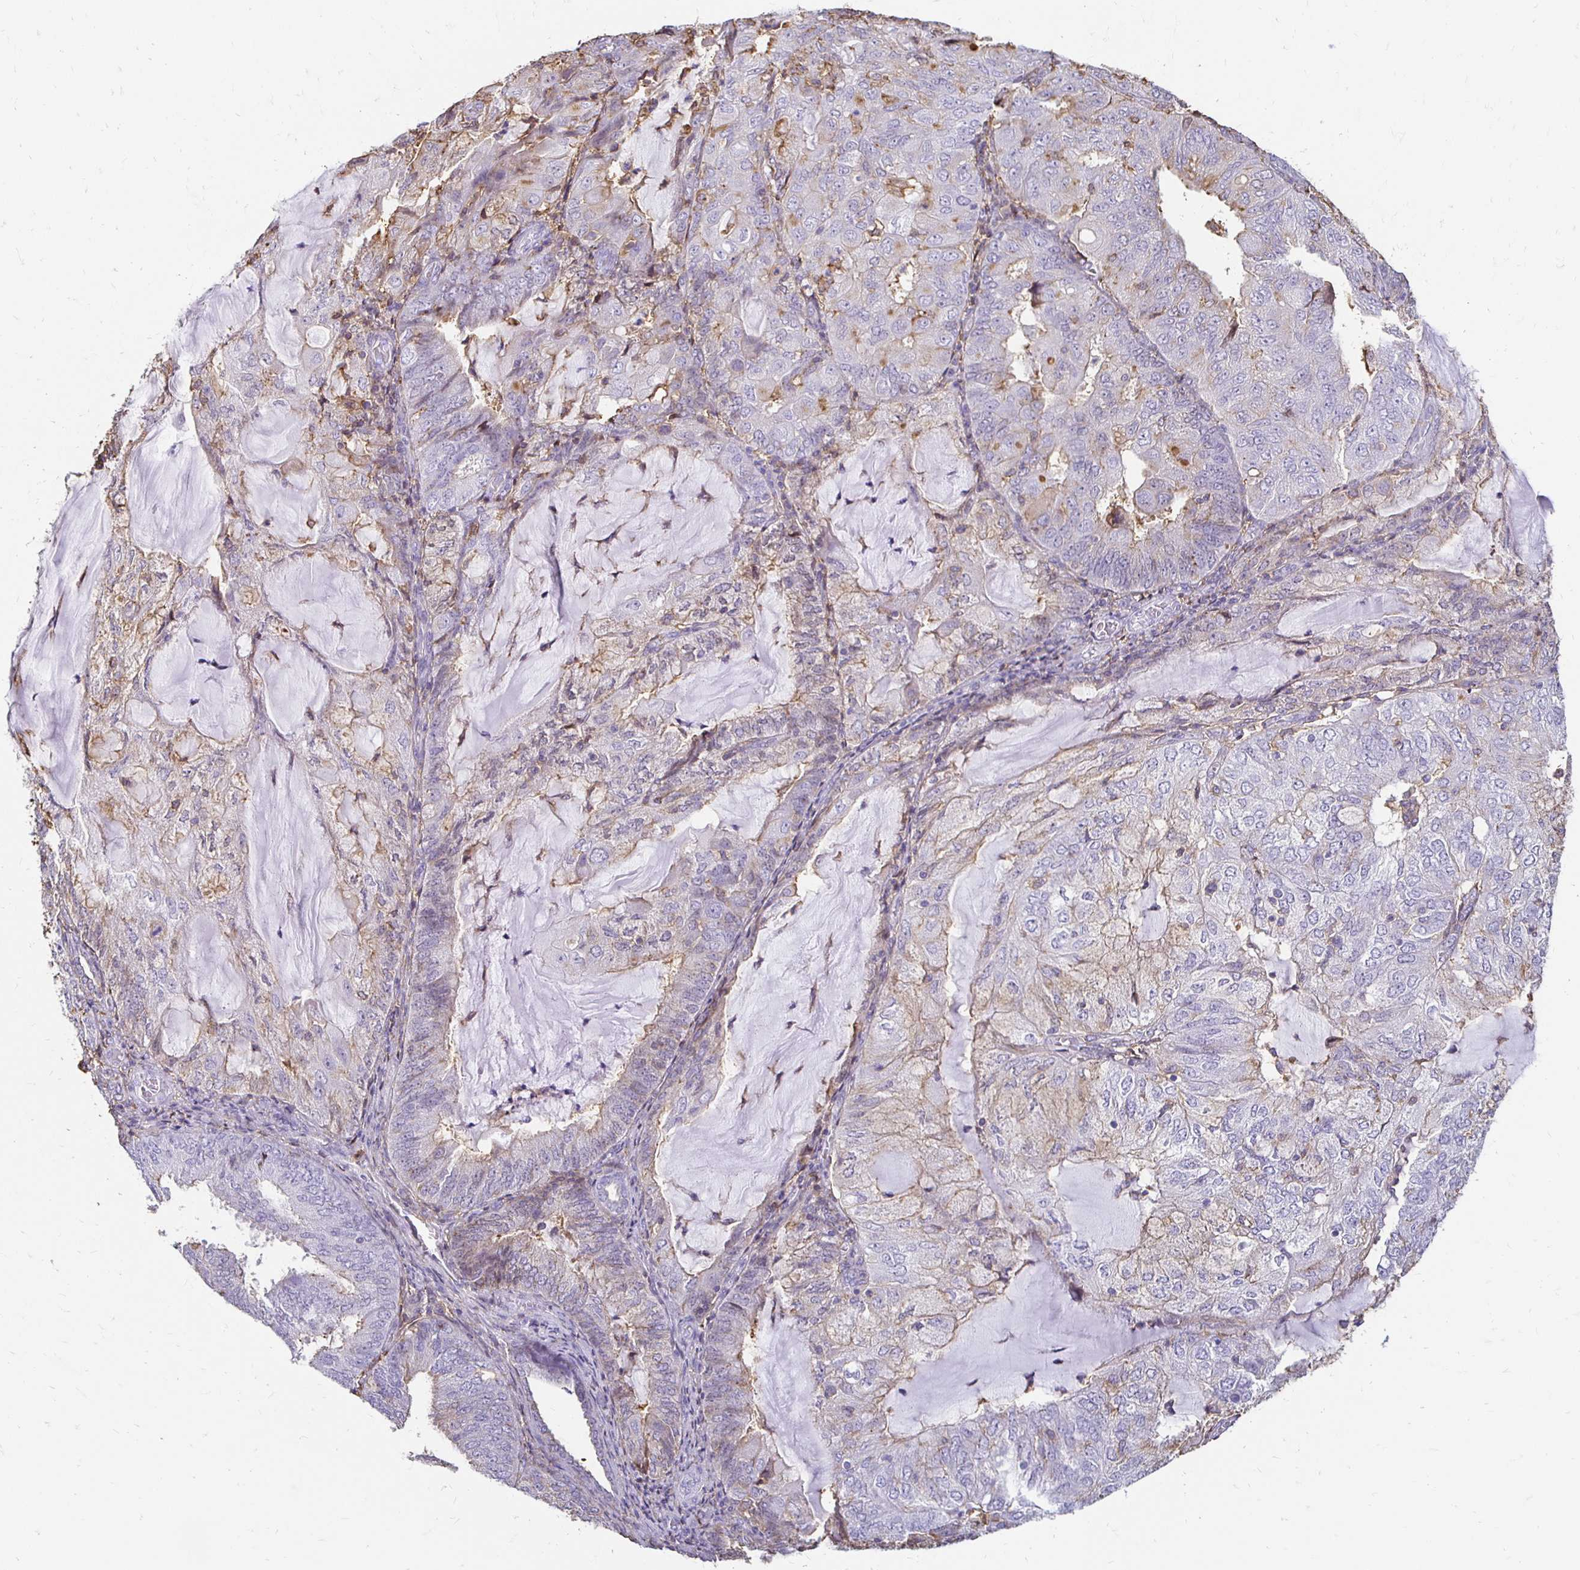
{"staining": {"intensity": "negative", "quantity": "none", "location": "none"}, "tissue": "endometrial cancer", "cell_type": "Tumor cells", "image_type": "cancer", "snomed": [{"axis": "morphology", "description": "Adenocarcinoma, NOS"}, {"axis": "topography", "description": "Endometrium"}], "caption": "A high-resolution image shows IHC staining of endometrial cancer, which displays no significant positivity in tumor cells. (Brightfield microscopy of DAB IHC at high magnification).", "gene": "TAS1R3", "patient": {"sex": "female", "age": 81}}